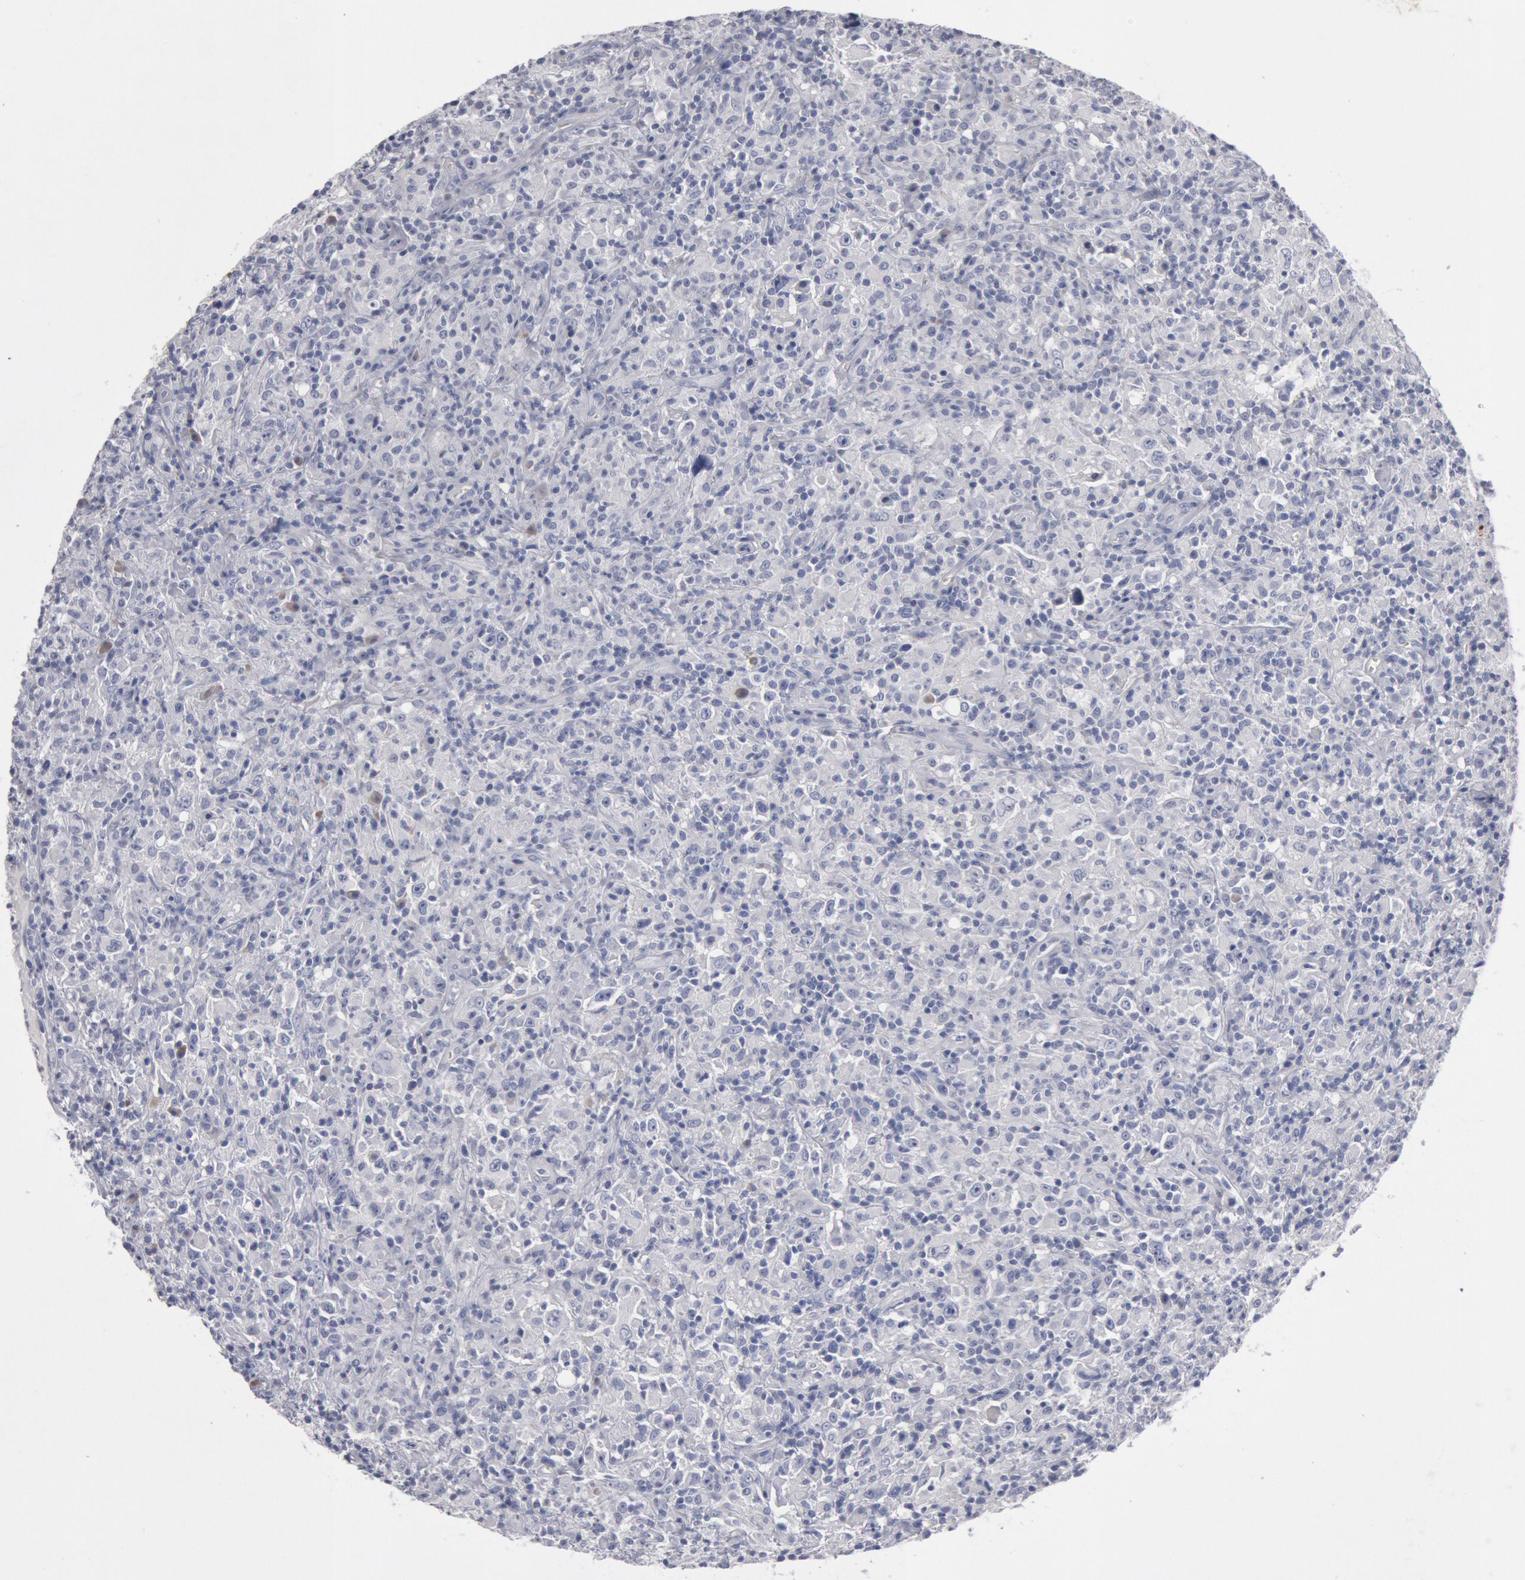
{"staining": {"intensity": "negative", "quantity": "none", "location": "none"}, "tissue": "lymphoma", "cell_type": "Tumor cells", "image_type": "cancer", "snomed": [{"axis": "morphology", "description": "Hodgkin's disease, NOS"}, {"axis": "topography", "description": "Lymph node"}], "caption": "Immunohistochemistry of human Hodgkin's disease exhibits no expression in tumor cells.", "gene": "FOXA2", "patient": {"sex": "male", "age": 46}}